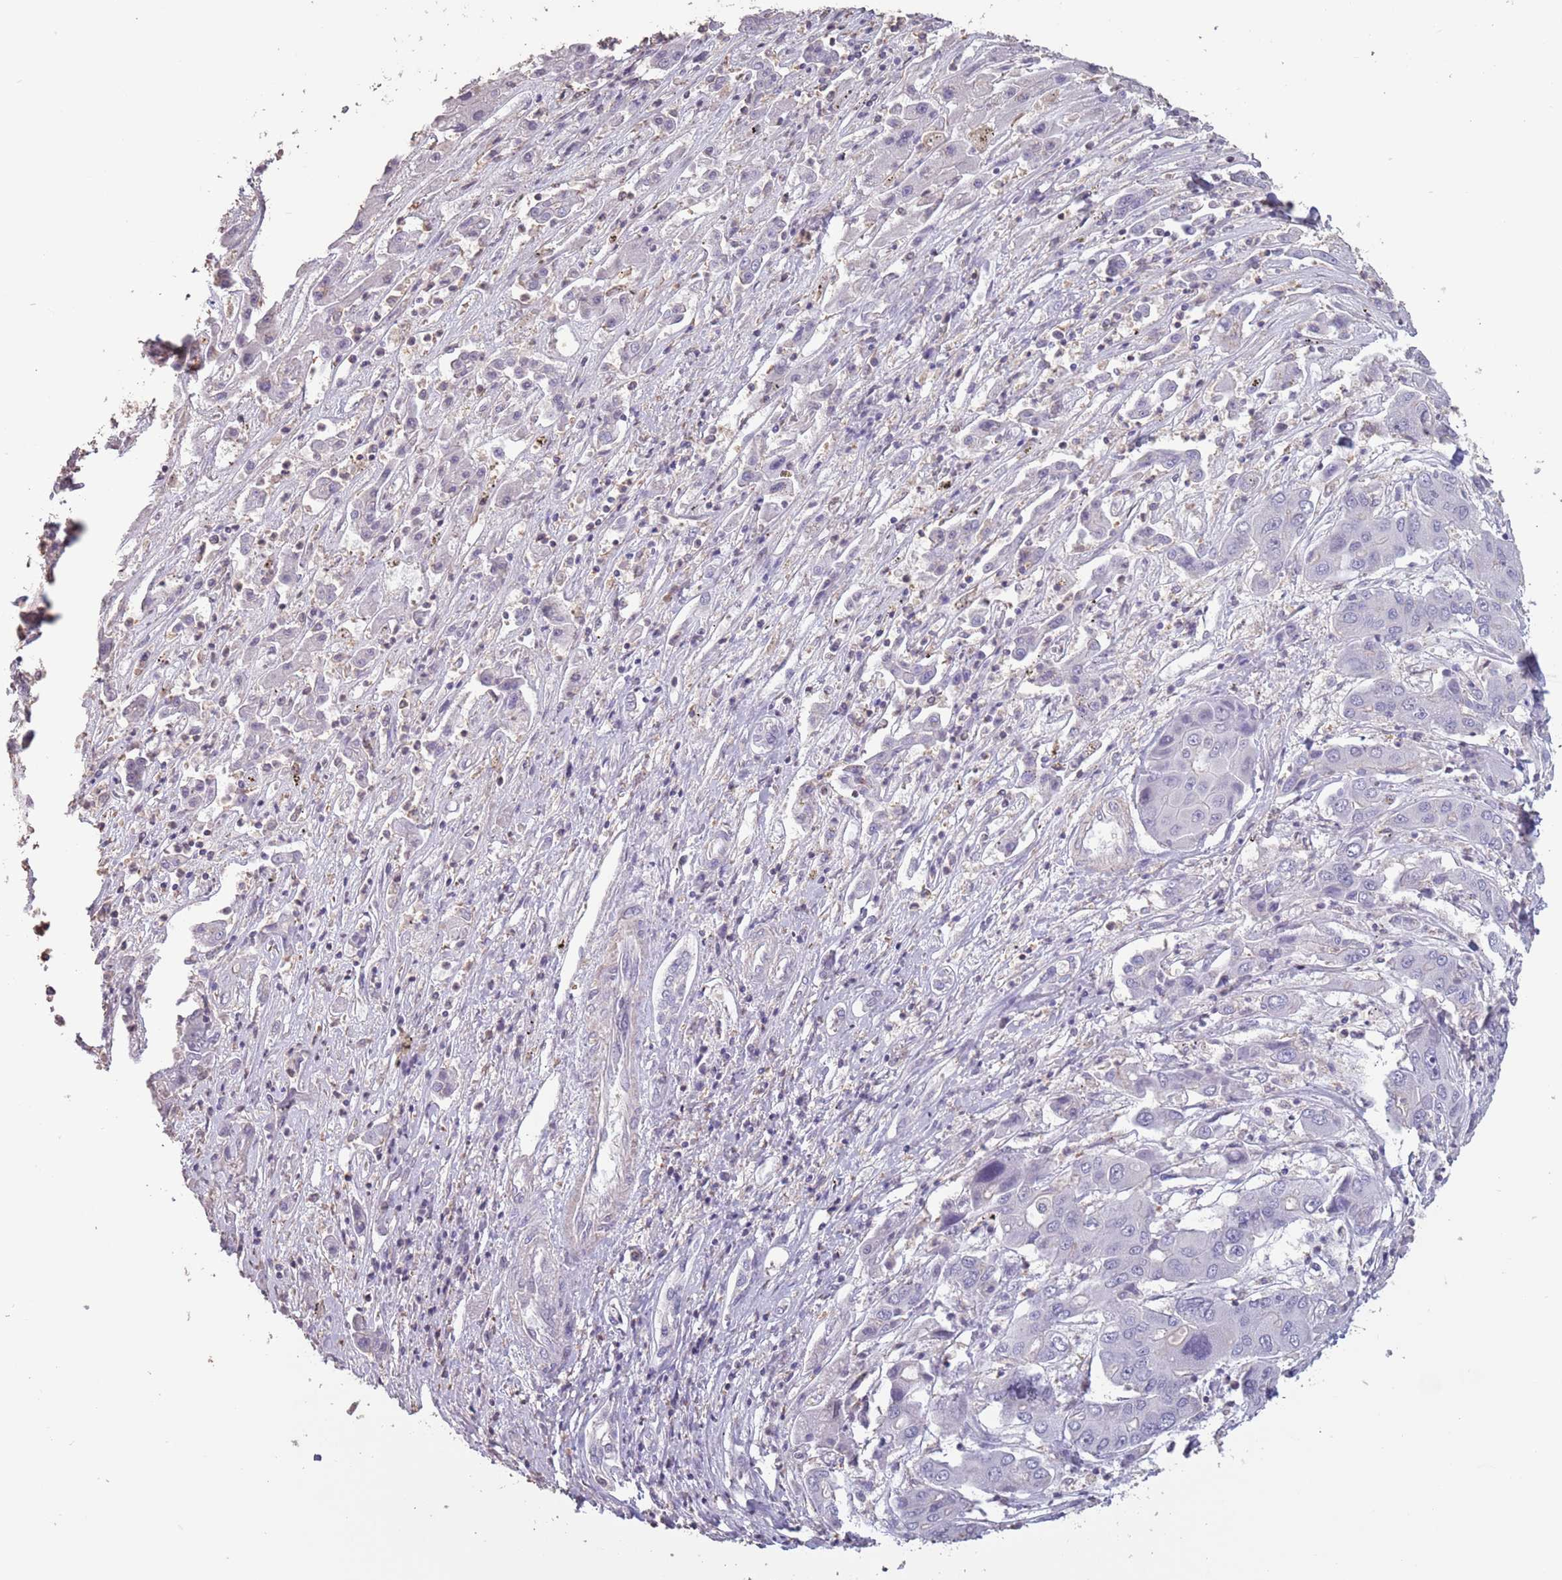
{"staining": {"intensity": "weak", "quantity": "25%-75%", "location": "cytoplasmic/membranous"}, "tissue": "liver cancer", "cell_type": "Tumor cells", "image_type": "cancer", "snomed": [{"axis": "morphology", "description": "Cholangiocarcinoma"}, {"axis": "topography", "description": "Liver"}], "caption": "Brown immunohistochemical staining in human liver cholangiocarcinoma exhibits weak cytoplasmic/membranous staining in about 25%-75% of tumor cells.", "gene": "SUN5", "patient": {"sex": "male", "age": 67}}